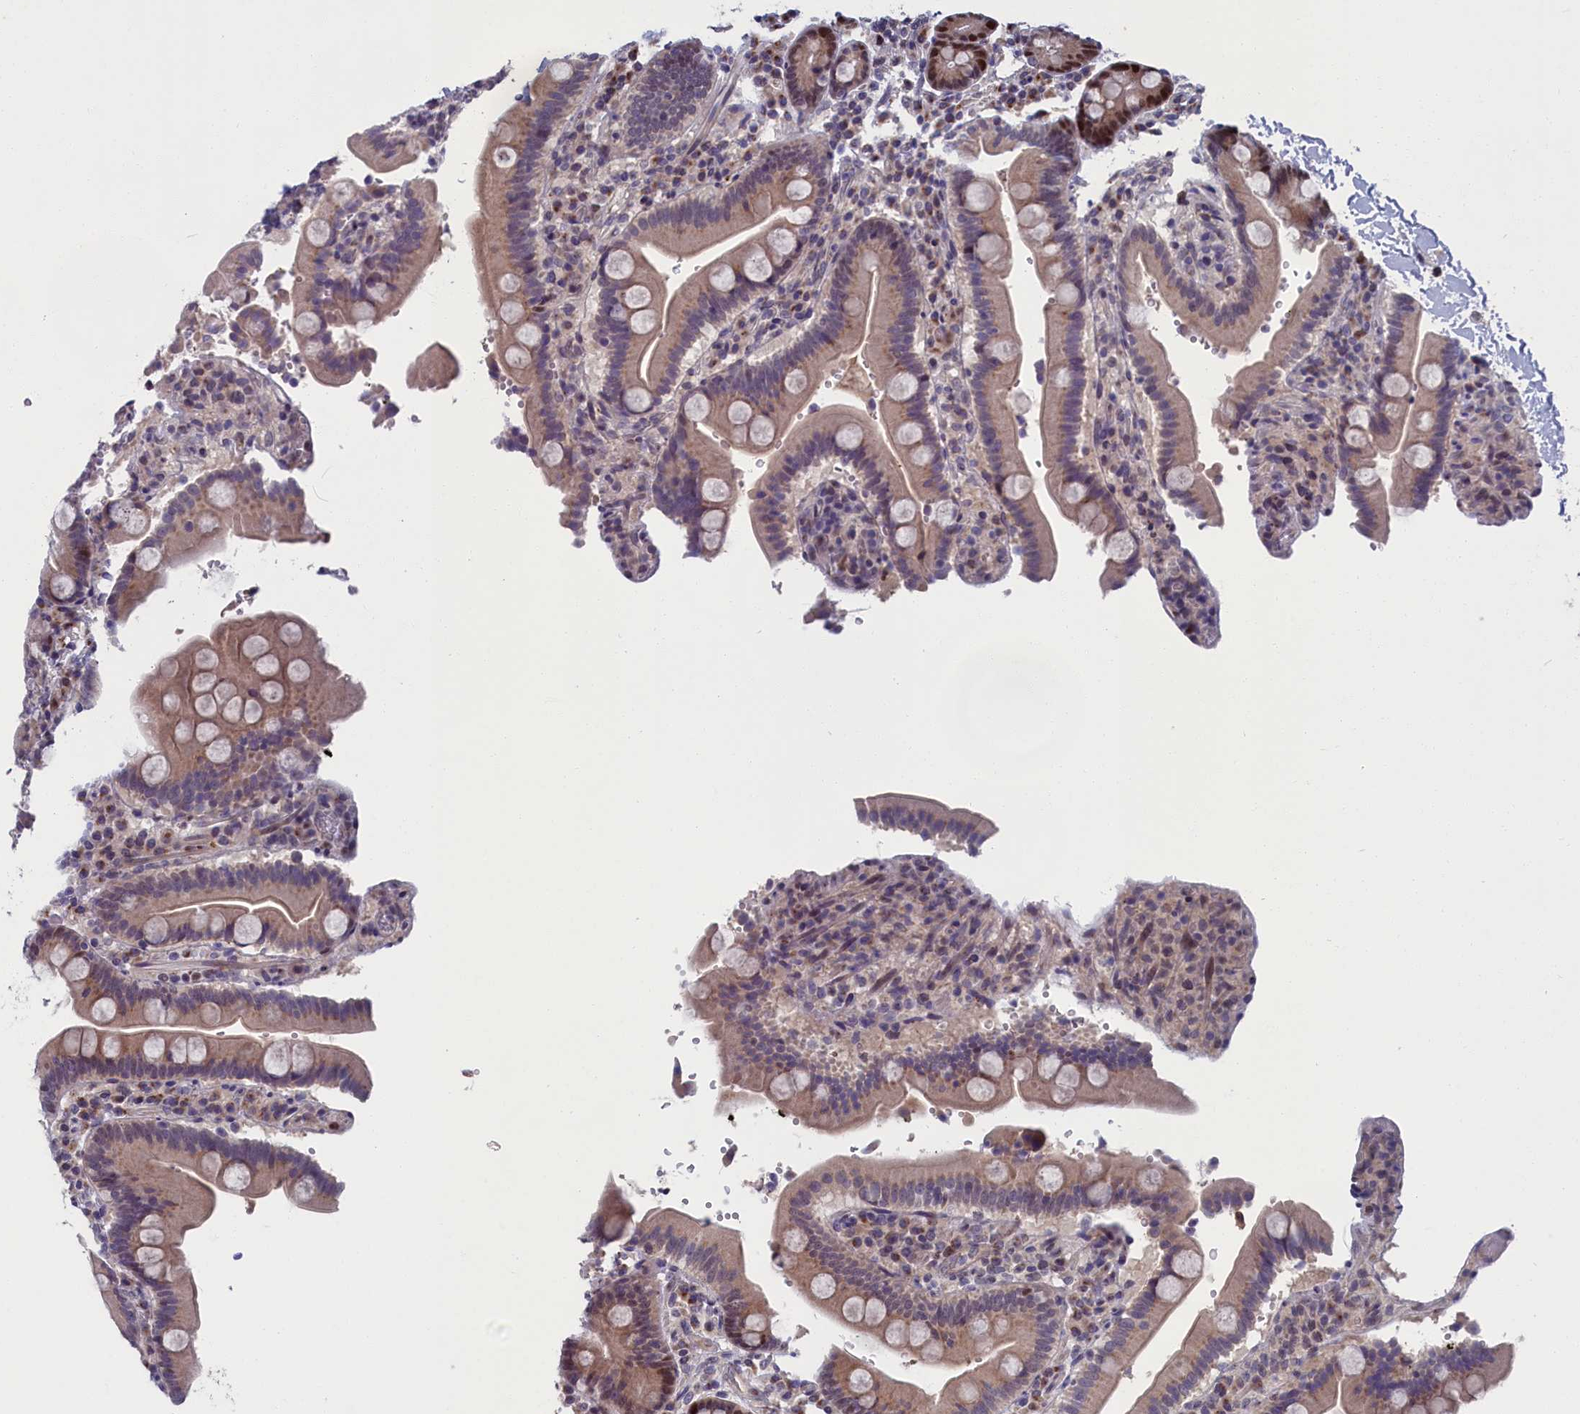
{"staining": {"intensity": "strong", "quantity": "25%-75%", "location": "cytoplasmic/membranous,nuclear"}, "tissue": "duodenum", "cell_type": "Glandular cells", "image_type": "normal", "snomed": [{"axis": "morphology", "description": "Normal tissue, NOS"}, {"axis": "topography", "description": "Small intestine, NOS"}], "caption": "This is a photomicrograph of immunohistochemistry (IHC) staining of benign duodenum, which shows strong staining in the cytoplasmic/membranous,nuclear of glandular cells.", "gene": "LIG1", "patient": {"sex": "female", "age": 71}}